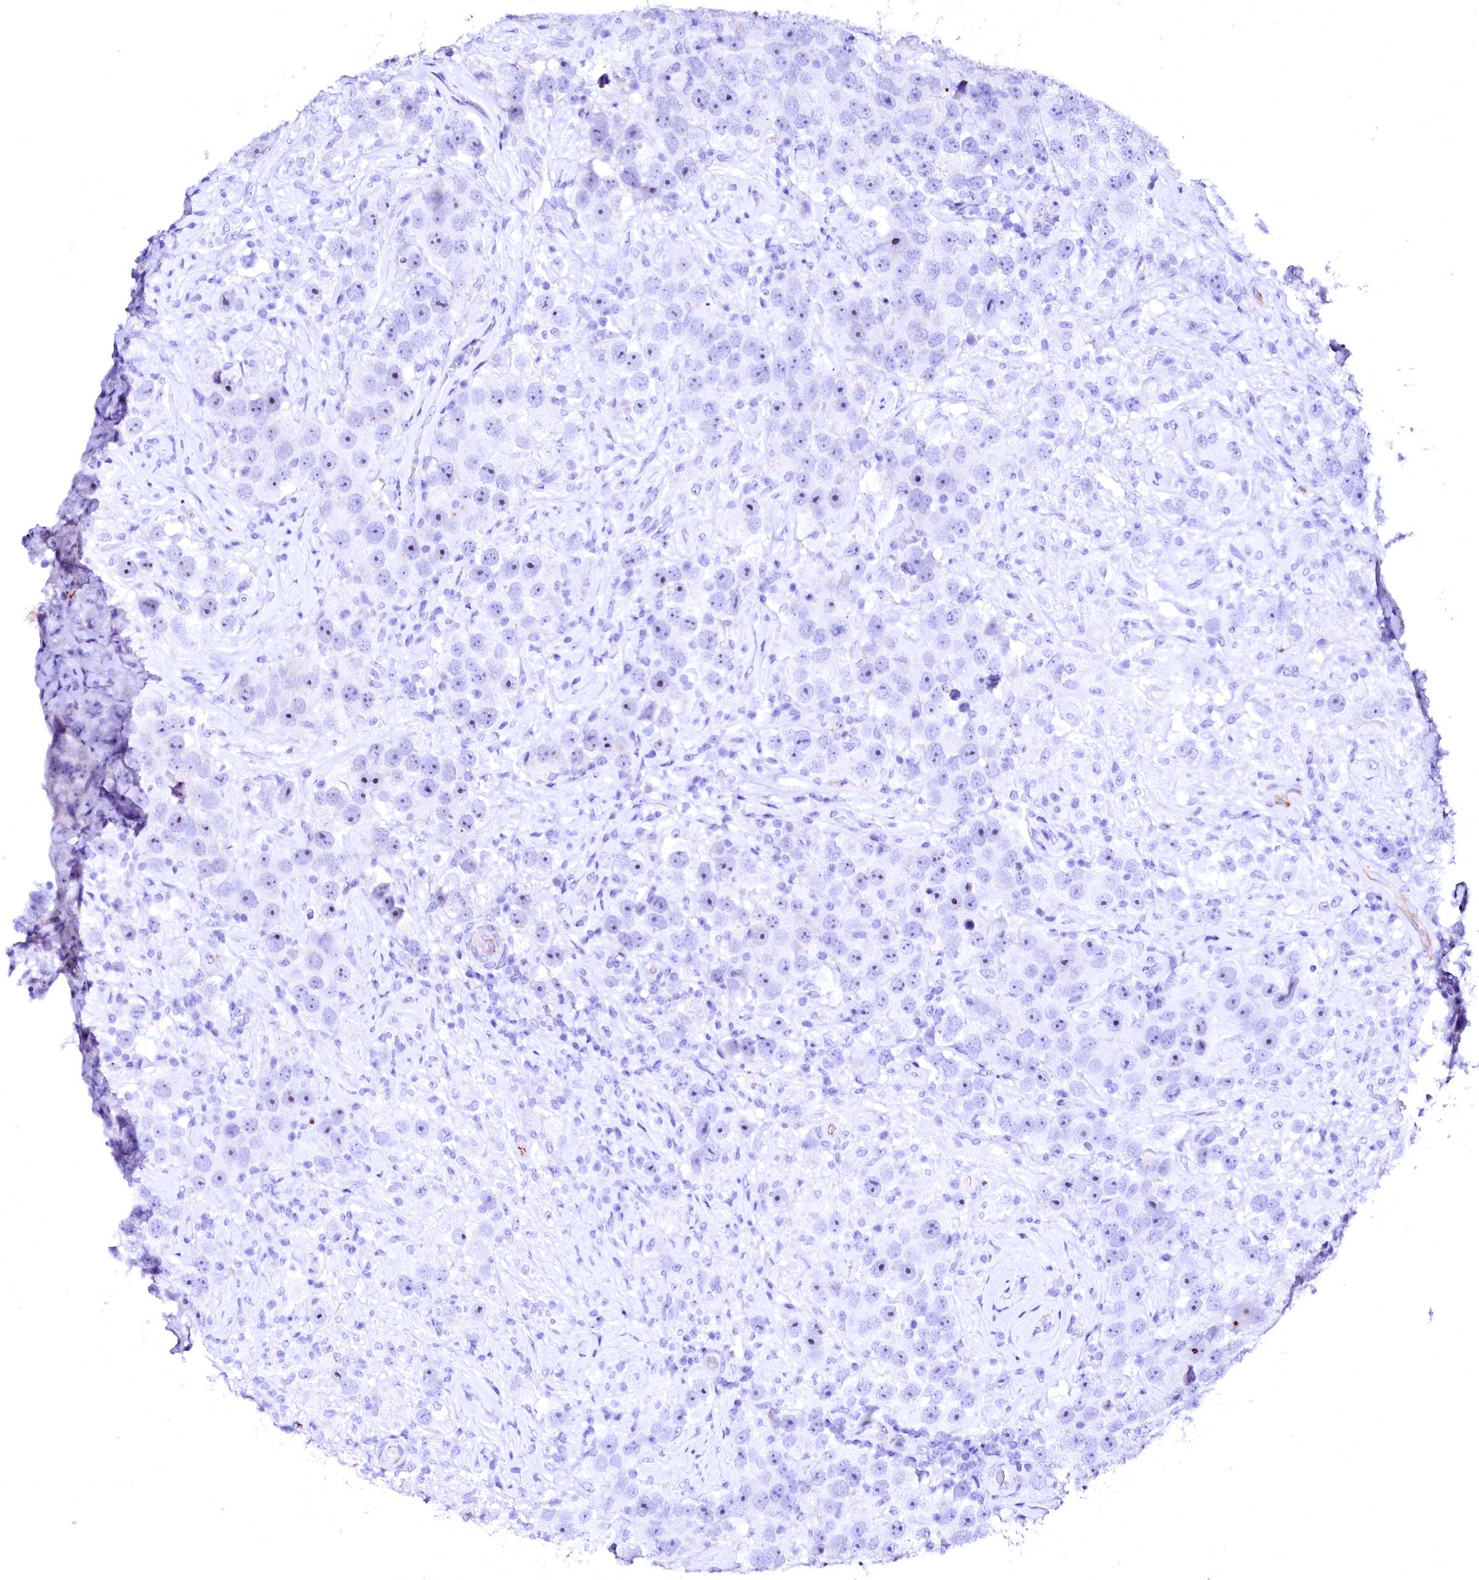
{"staining": {"intensity": "negative", "quantity": "none", "location": "none"}, "tissue": "testis cancer", "cell_type": "Tumor cells", "image_type": "cancer", "snomed": [{"axis": "morphology", "description": "Seminoma, NOS"}, {"axis": "topography", "description": "Testis"}], "caption": "Image shows no significant protein staining in tumor cells of testis cancer (seminoma).", "gene": "SFR1", "patient": {"sex": "male", "age": 49}}